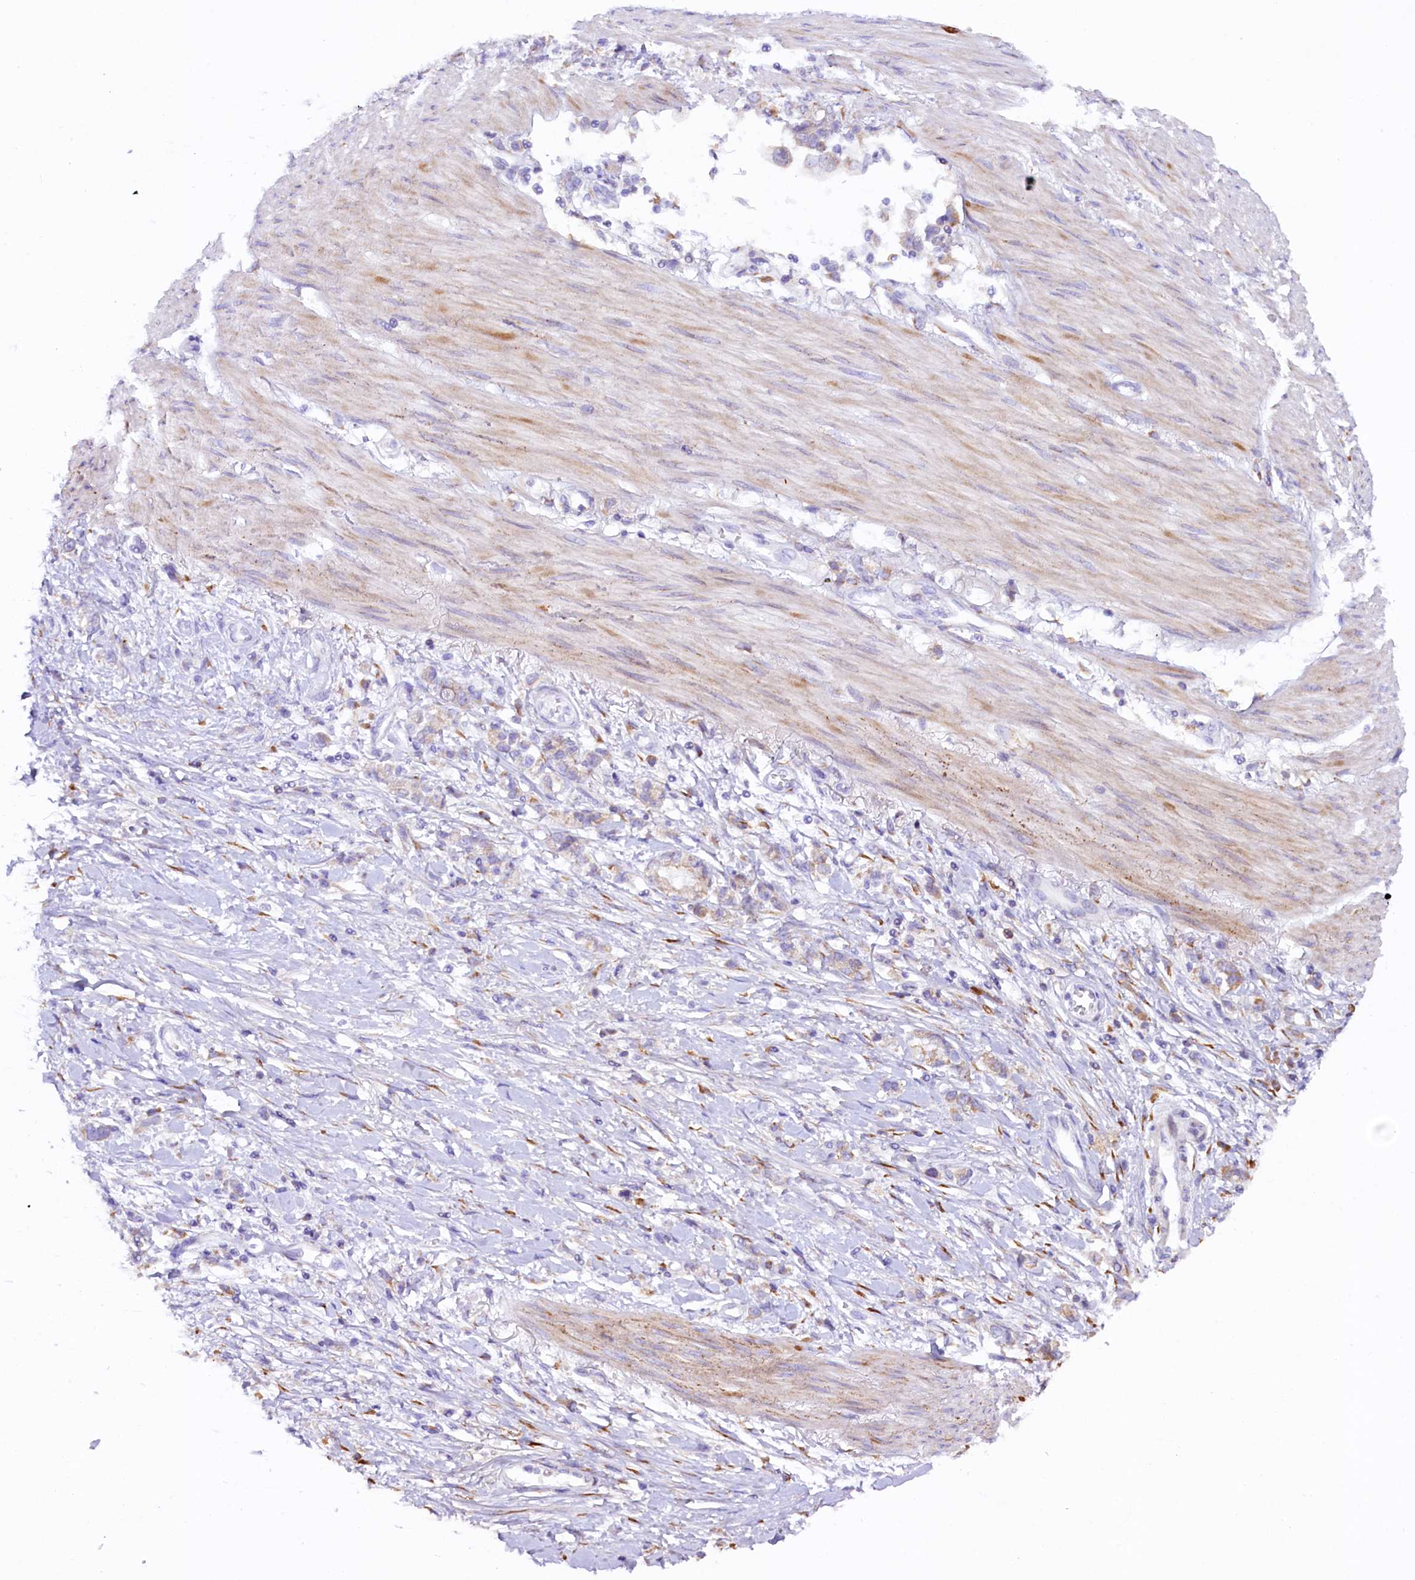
{"staining": {"intensity": "negative", "quantity": "none", "location": "none"}, "tissue": "stomach cancer", "cell_type": "Tumor cells", "image_type": "cancer", "snomed": [{"axis": "morphology", "description": "Adenocarcinoma, NOS"}, {"axis": "topography", "description": "Stomach"}], "caption": "An immunohistochemistry (IHC) micrograph of stomach cancer (adenocarcinoma) is shown. There is no staining in tumor cells of stomach cancer (adenocarcinoma).", "gene": "SSC5D", "patient": {"sex": "female", "age": 76}}